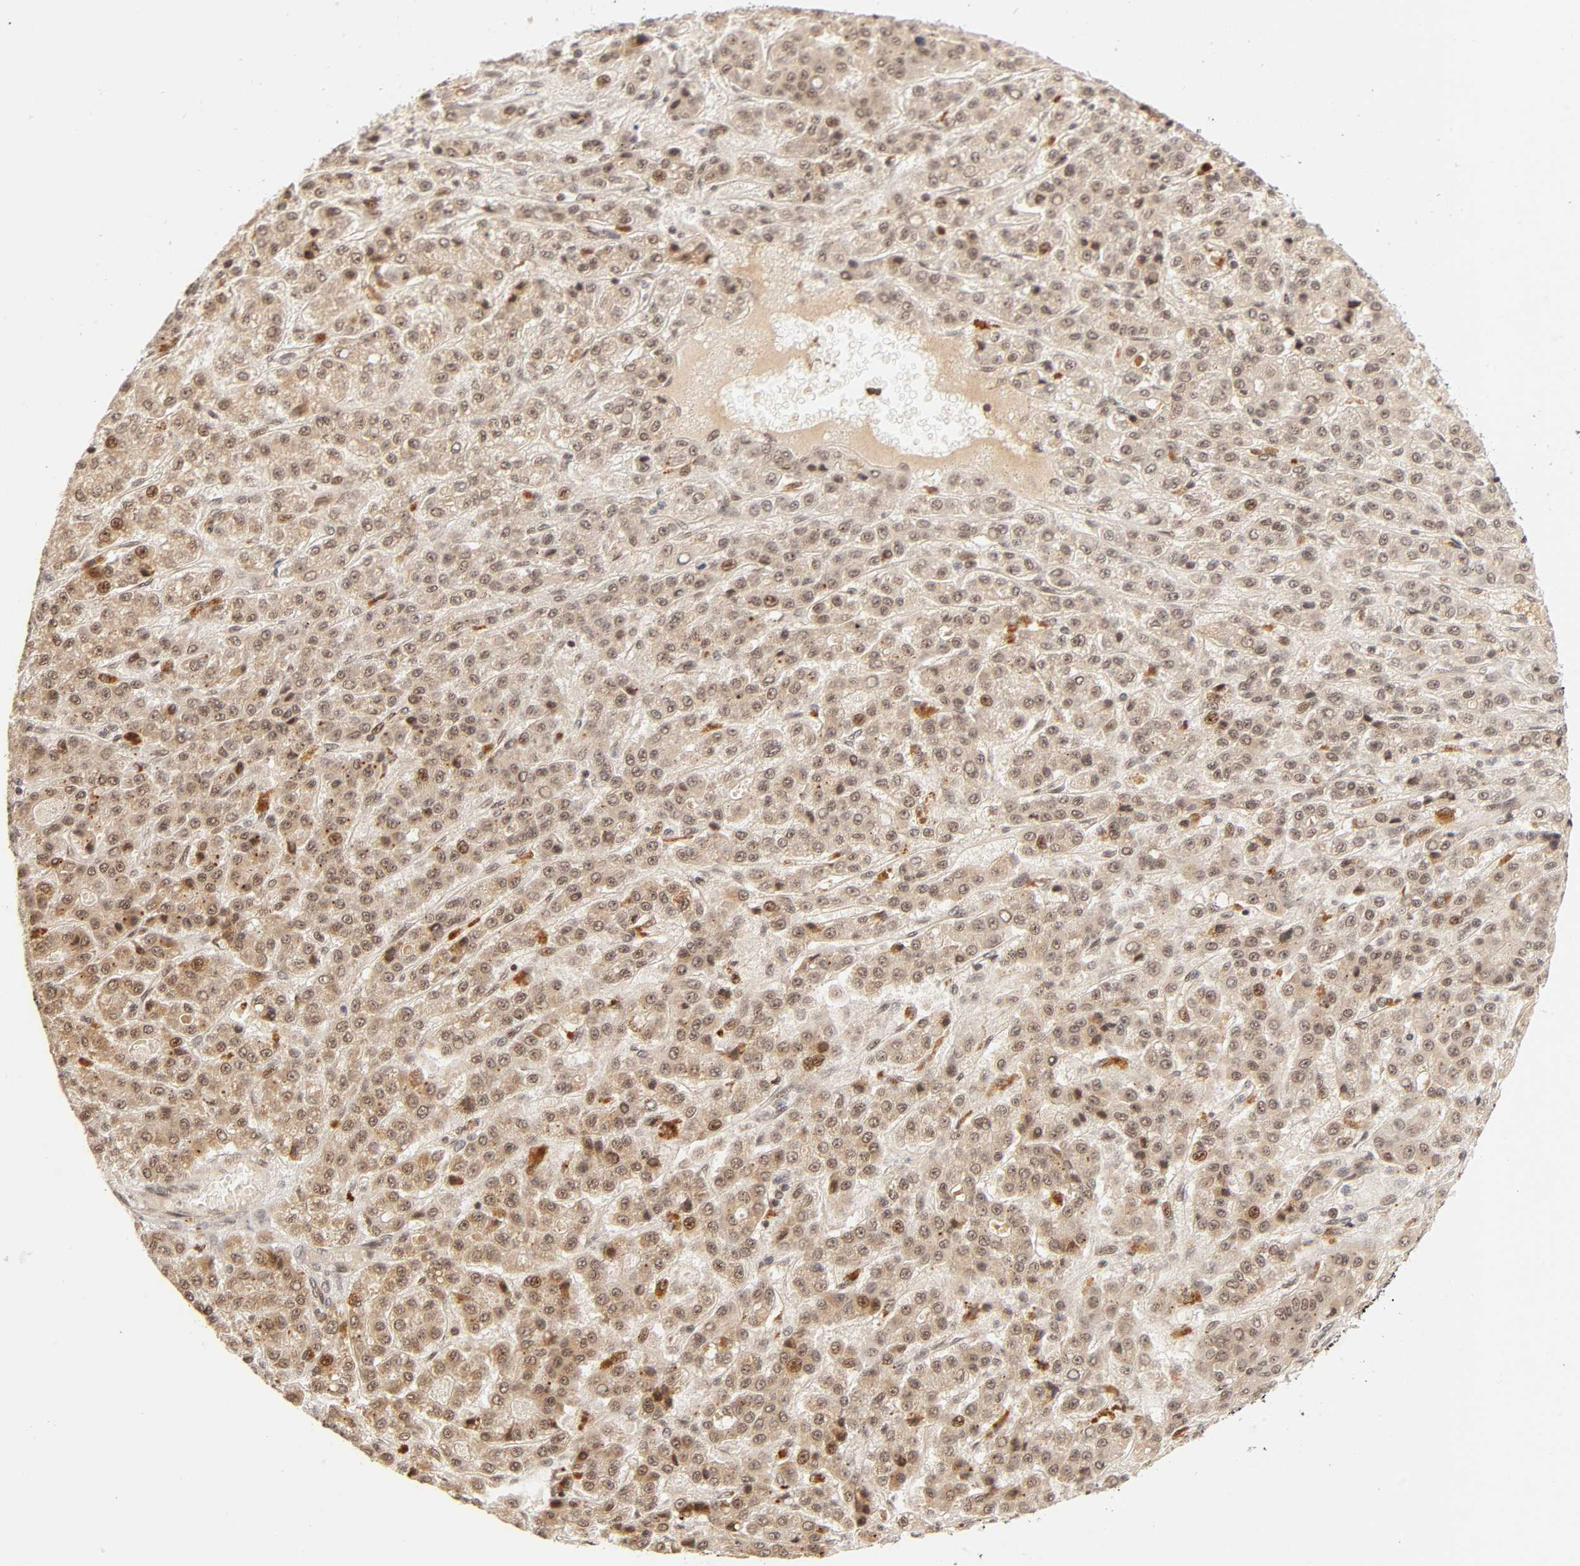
{"staining": {"intensity": "weak", "quantity": ">75%", "location": "cytoplasmic/membranous,nuclear"}, "tissue": "liver cancer", "cell_type": "Tumor cells", "image_type": "cancer", "snomed": [{"axis": "morphology", "description": "Carcinoma, Hepatocellular, NOS"}, {"axis": "topography", "description": "Liver"}], "caption": "Immunohistochemistry staining of liver cancer (hepatocellular carcinoma), which displays low levels of weak cytoplasmic/membranous and nuclear positivity in approximately >75% of tumor cells indicating weak cytoplasmic/membranous and nuclear protein staining. The staining was performed using DAB (brown) for protein detection and nuclei were counterstained in hematoxylin (blue).", "gene": "TAF10", "patient": {"sex": "male", "age": 70}}